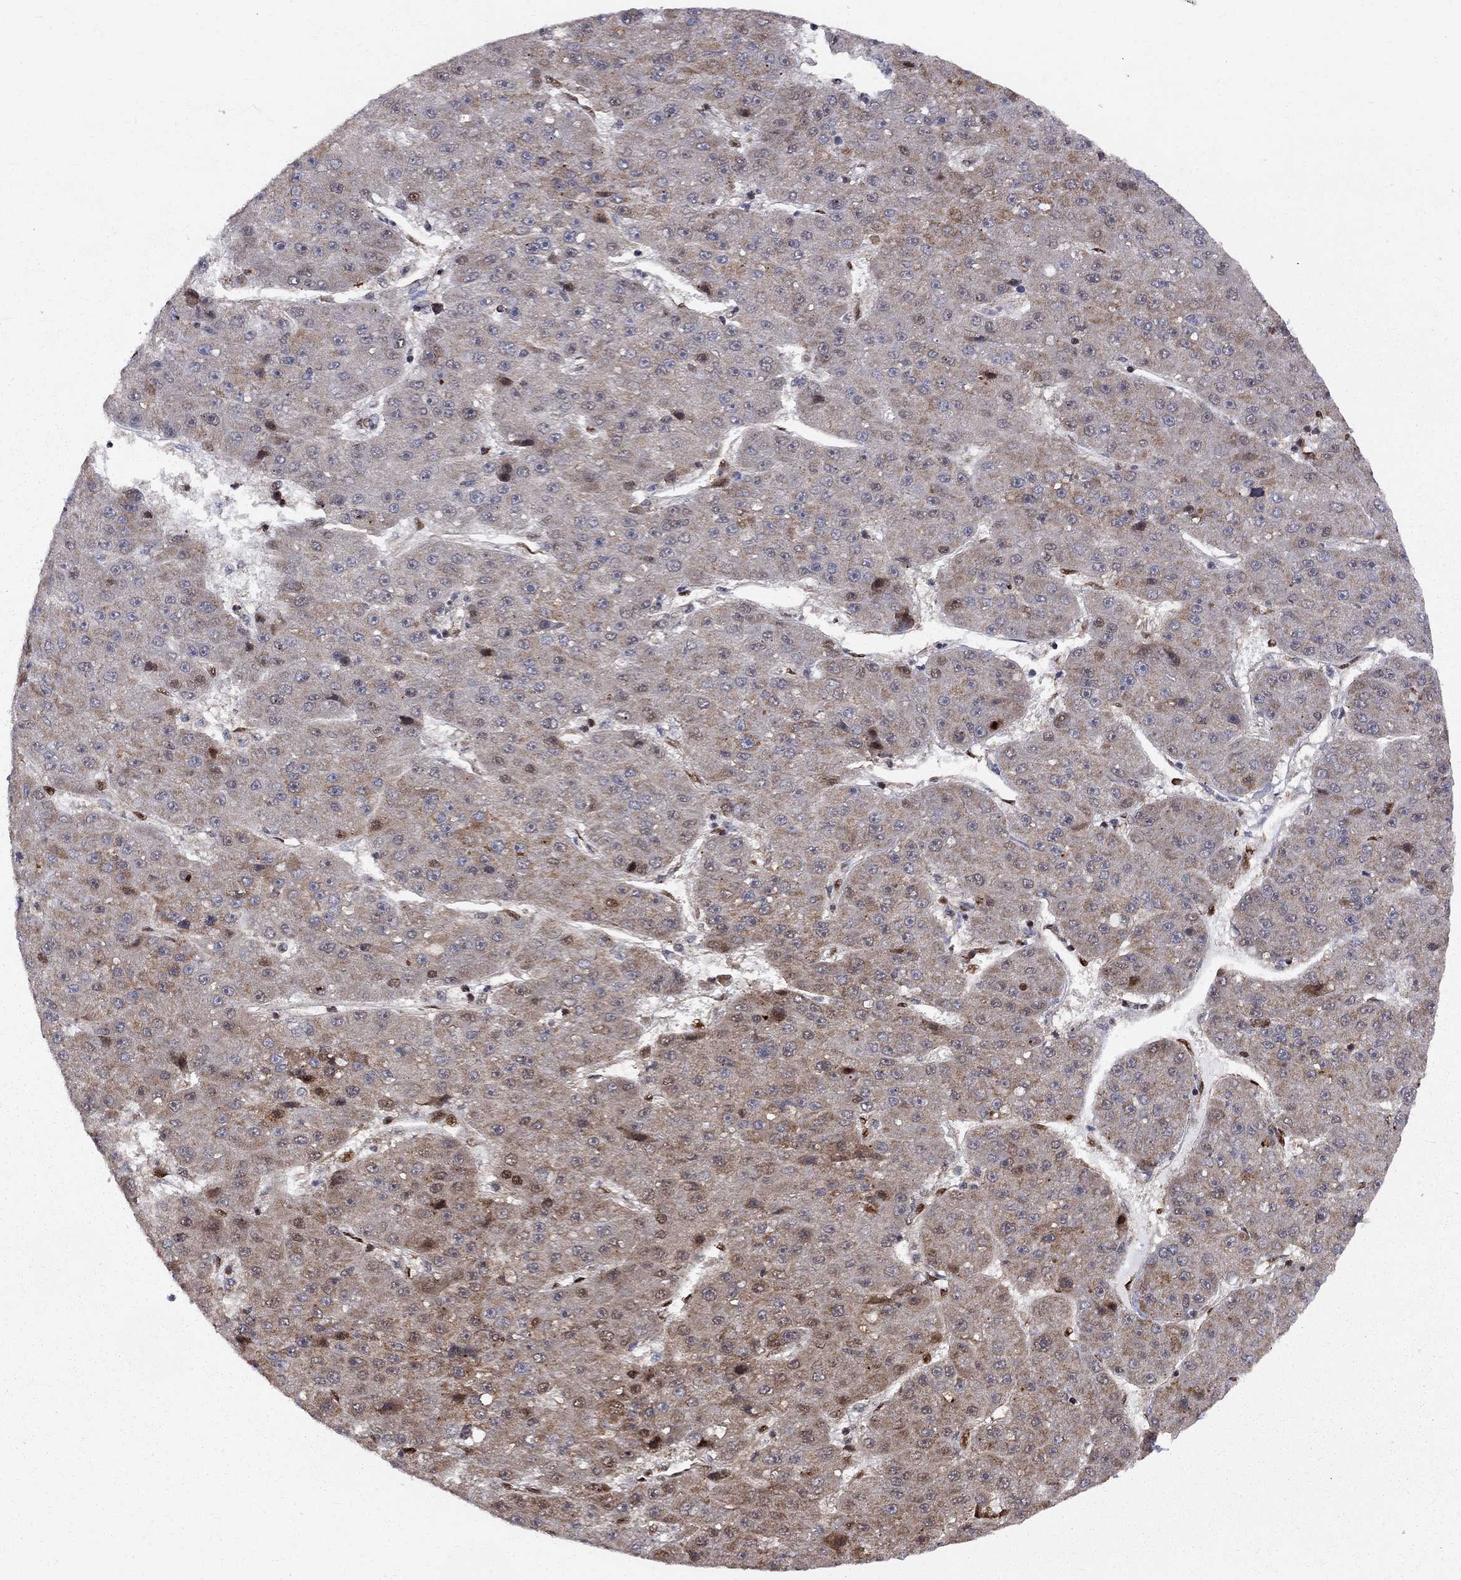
{"staining": {"intensity": "moderate", "quantity": "<25%", "location": "nuclear"}, "tissue": "liver cancer", "cell_type": "Tumor cells", "image_type": "cancer", "snomed": [{"axis": "morphology", "description": "Carcinoma, Hepatocellular, NOS"}, {"axis": "topography", "description": "Liver"}], "caption": "The histopathology image shows a brown stain indicating the presence of a protein in the nuclear of tumor cells in liver cancer.", "gene": "ELOB", "patient": {"sex": "male", "age": 67}}